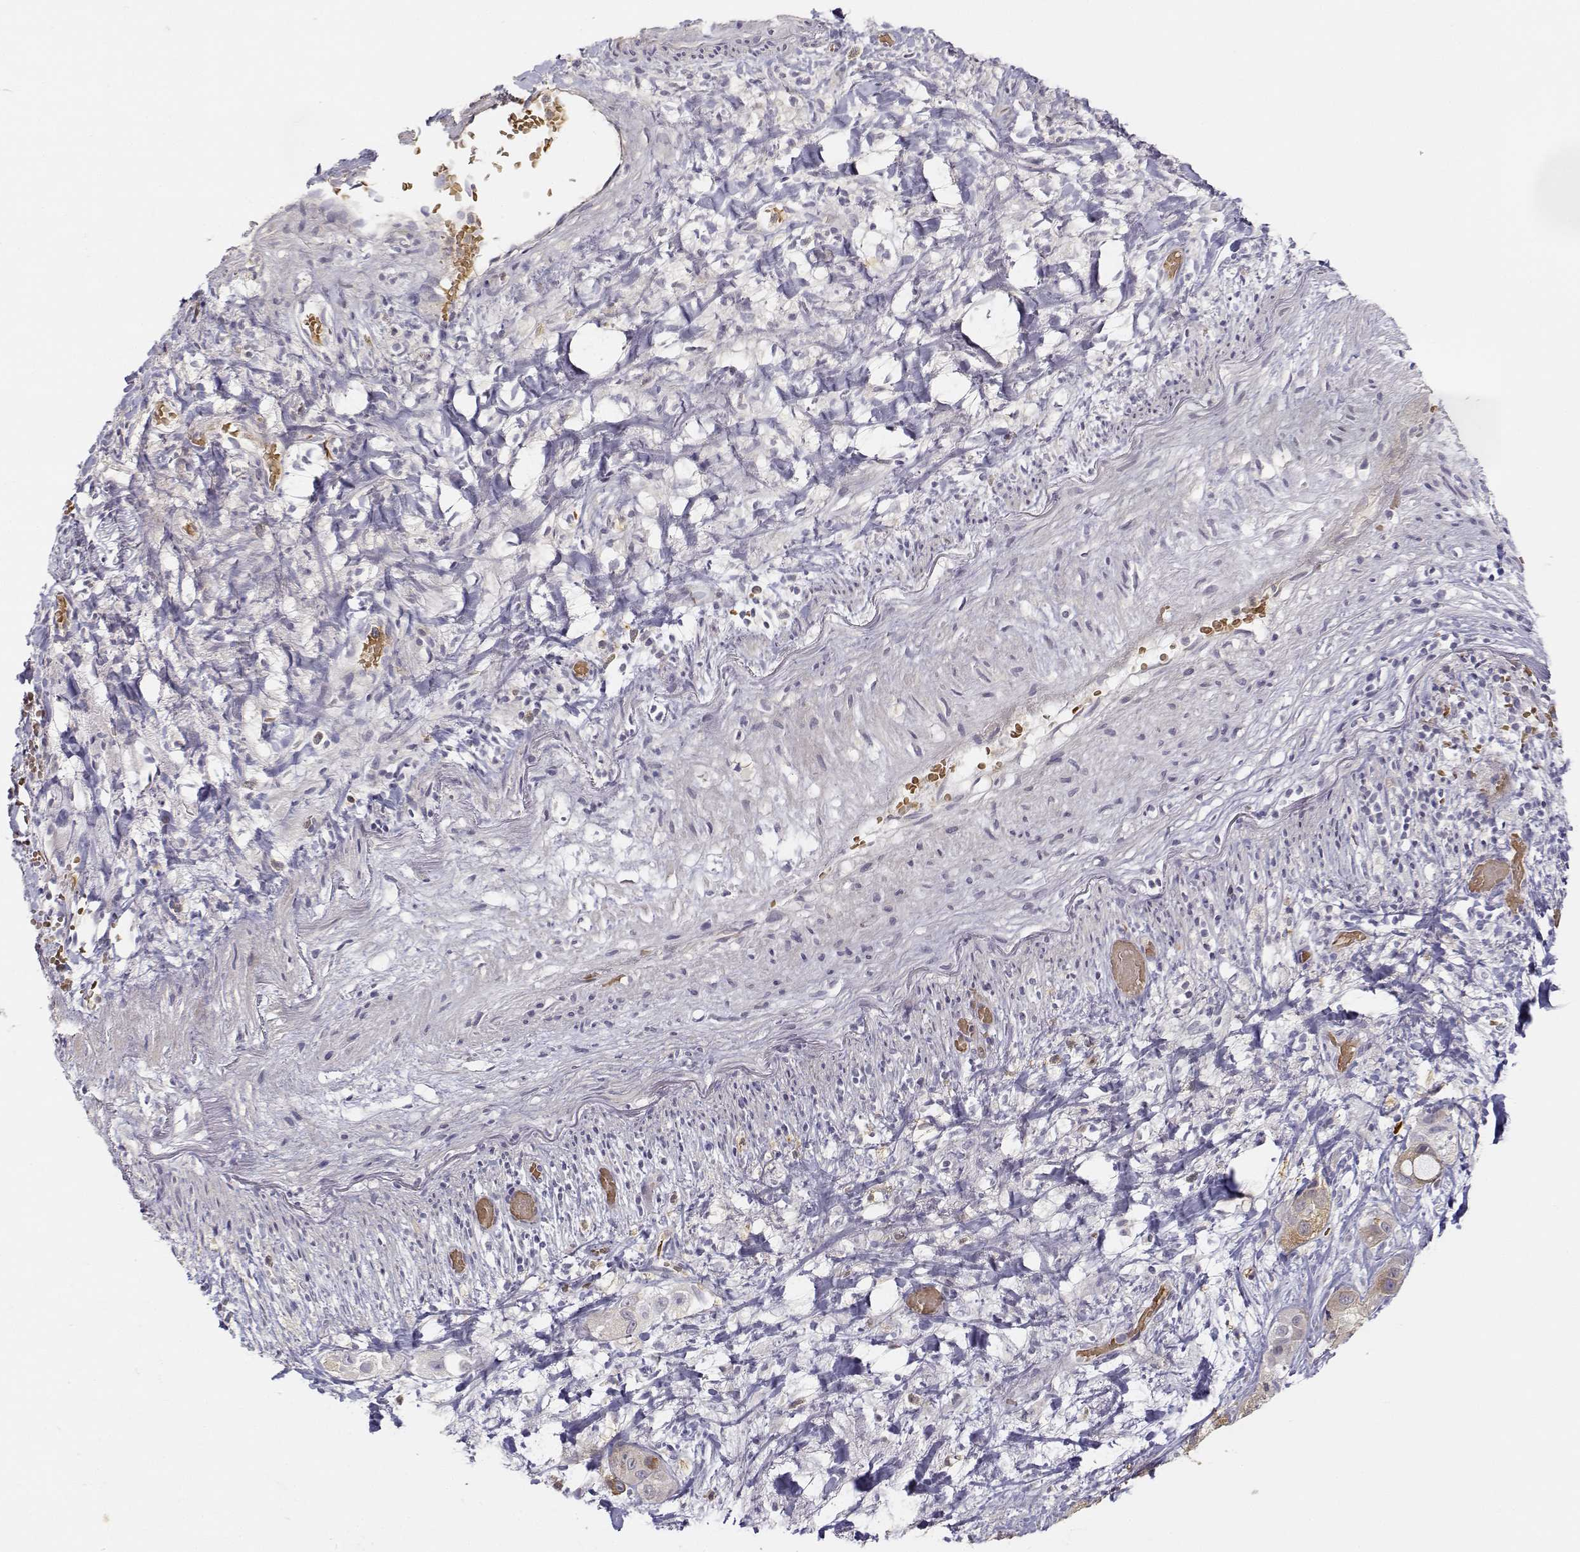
{"staining": {"intensity": "negative", "quantity": "none", "location": "none"}, "tissue": "liver cancer", "cell_type": "Tumor cells", "image_type": "cancer", "snomed": [{"axis": "morphology", "description": "Cholangiocarcinoma"}, {"axis": "topography", "description": "Liver"}], "caption": "Tumor cells show no significant staining in cholangiocarcinoma (liver).", "gene": "GLIPR1L2", "patient": {"sex": "female", "age": 52}}